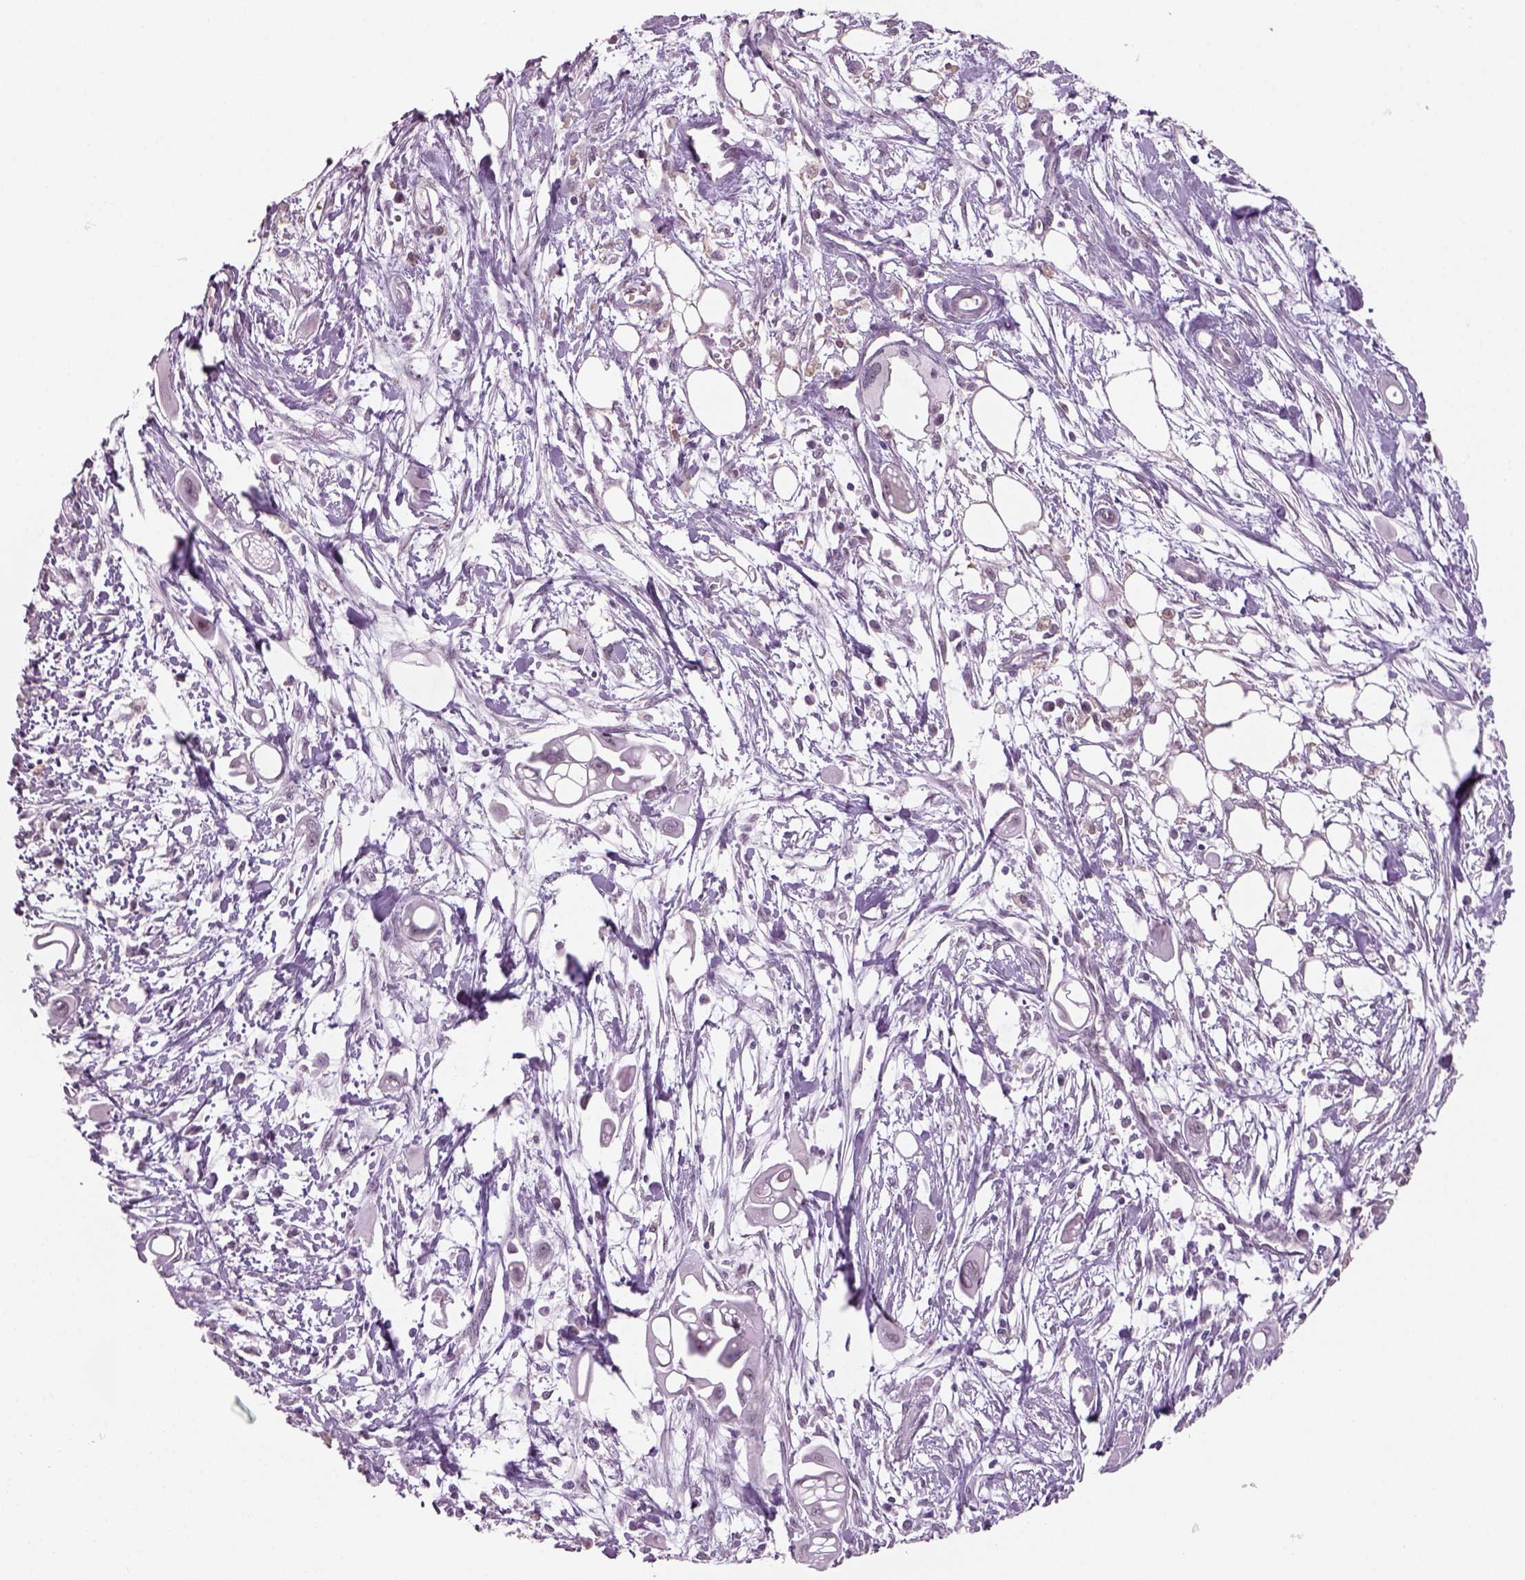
{"staining": {"intensity": "negative", "quantity": "none", "location": "none"}, "tissue": "pancreatic cancer", "cell_type": "Tumor cells", "image_type": "cancer", "snomed": [{"axis": "morphology", "description": "Adenocarcinoma, NOS"}, {"axis": "topography", "description": "Pancreas"}], "caption": "This is a histopathology image of IHC staining of adenocarcinoma (pancreatic), which shows no positivity in tumor cells.", "gene": "NAT8", "patient": {"sex": "male", "age": 50}}